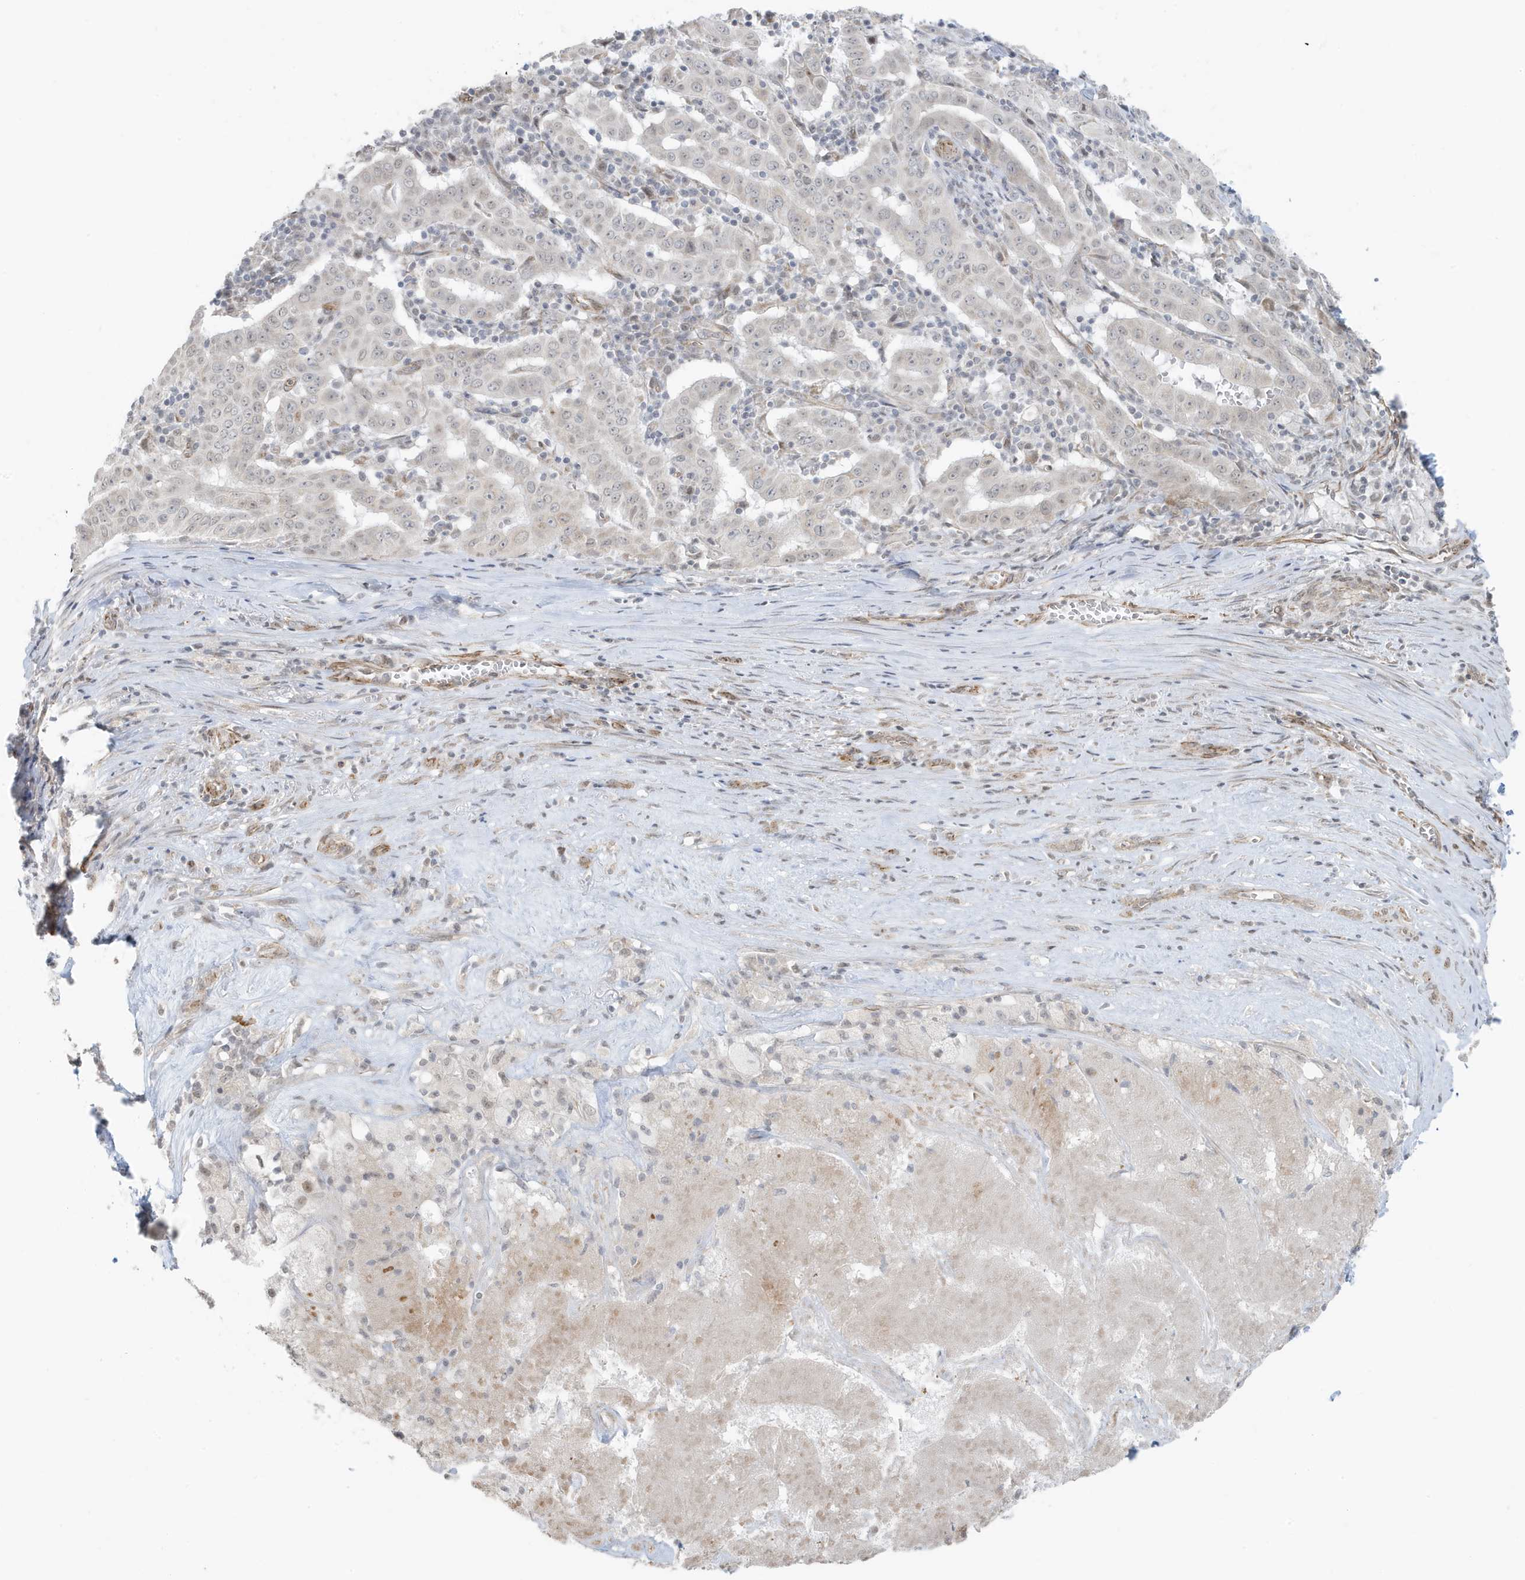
{"staining": {"intensity": "negative", "quantity": "none", "location": "none"}, "tissue": "pancreatic cancer", "cell_type": "Tumor cells", "image_type": "cancer", "snomed": [{"axis": "morphology", "description": "Adenocarcinoma, NOS"}, {"axis": "topography", "description": "Pancreas"}], "caption": "A photomicrograph of adenocarcinoma (pancreatic) stained for a protein demonstrates no brown staining in tumor cells.", "gene": "CHCHD4", "patient": {"sex": "male", "age": 63}}